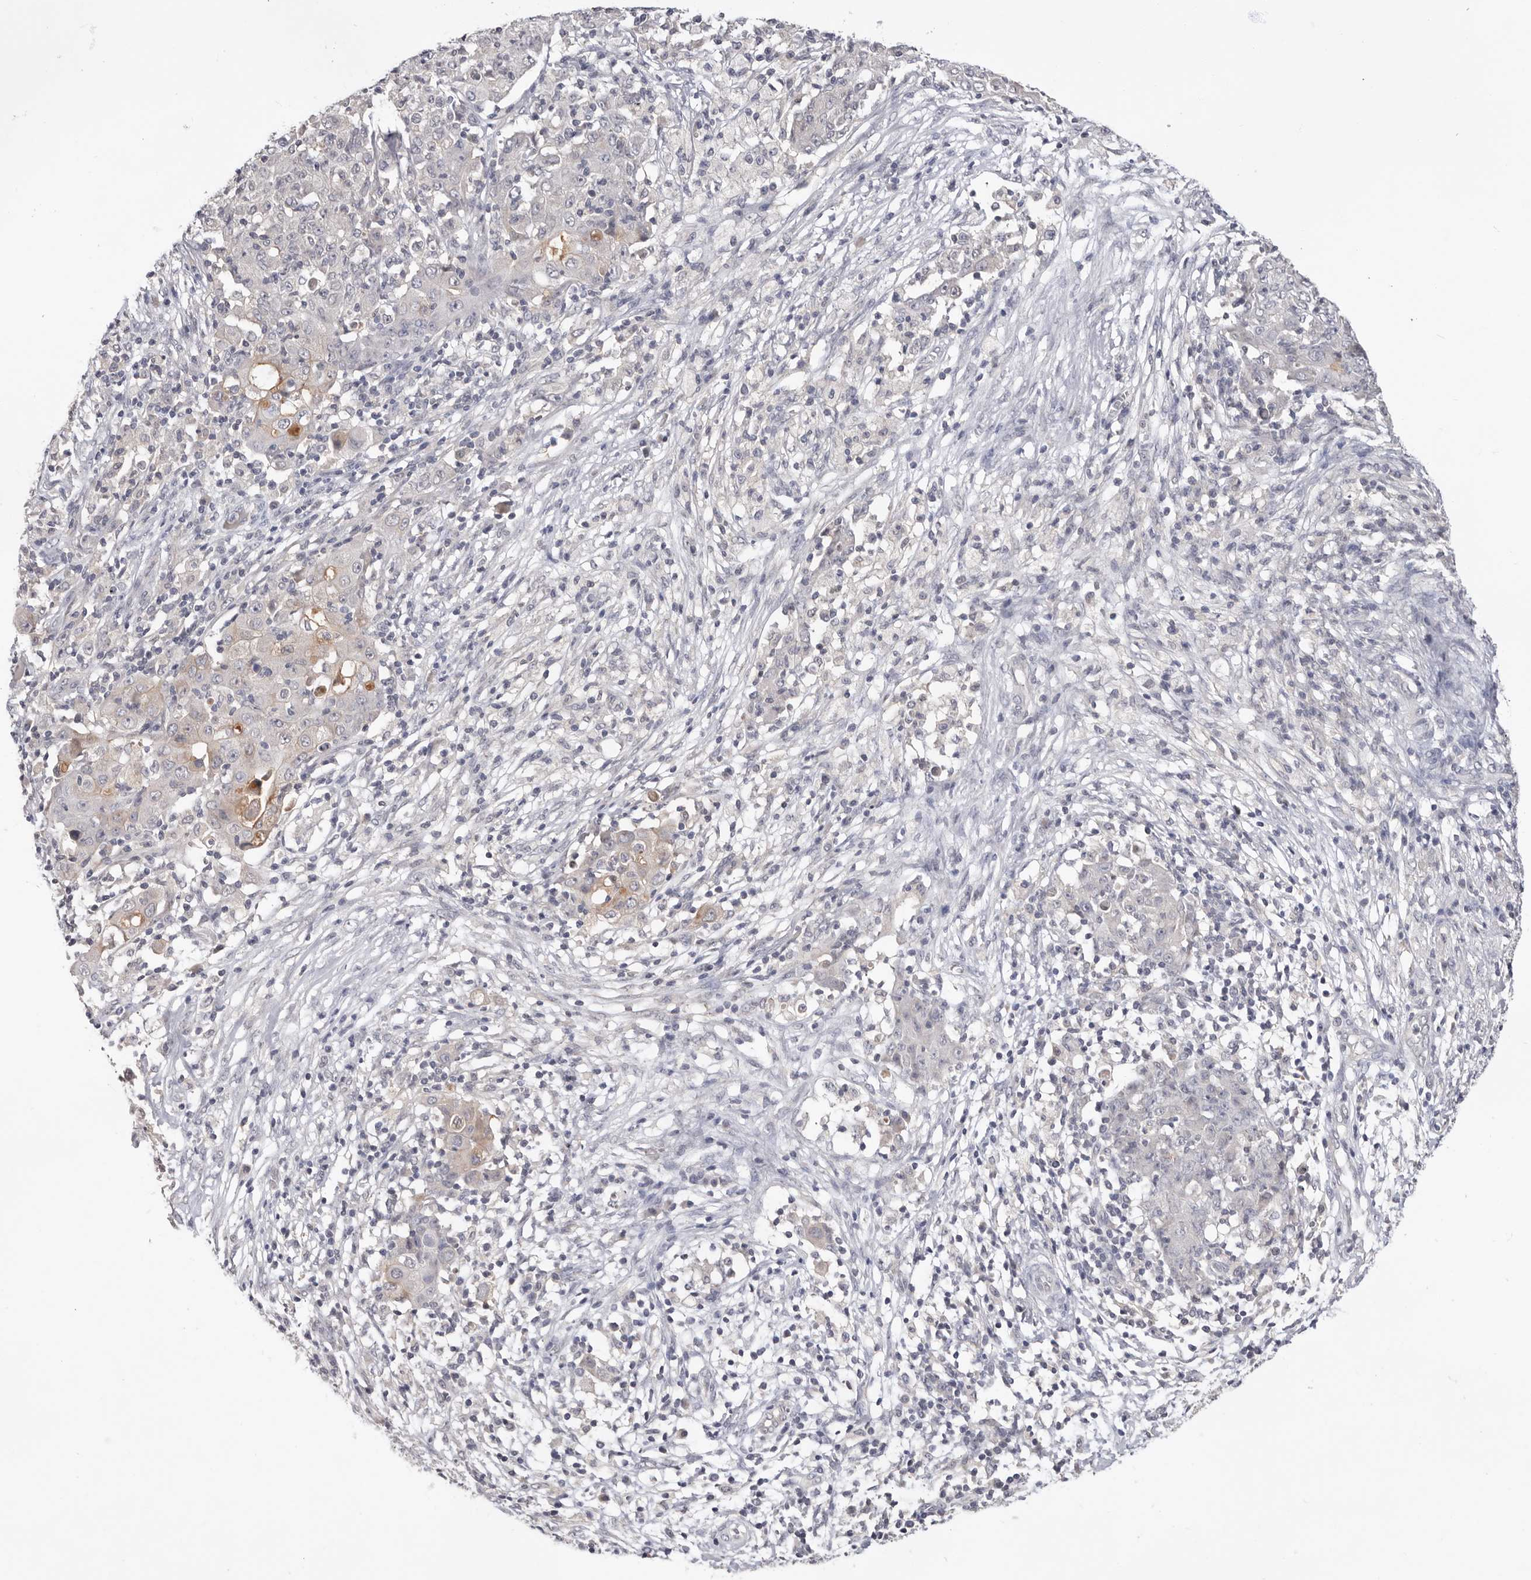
{"staining": {"intensity": "negative", "quantity": "none", "location": "none"}, "tissue": "ovarian cancer", "cell_type": "Tumor cells", "image_type": "cancer", "snomed": [{"axis": "morphology", "description": "Carcinoma, endometroid"}, {"axis": "topography", "description": "Ovary"}], "caption": "Tumor cells are negative for protein expression in human ovarian cancer. (Stains: DAB (3,3'-diaminobenzidine) immunohistochemistry with hematoxylin counter stain, Microscopy: brightfield microscopy at high magnification).", "gene": "DOP1A", "patient": {"sex": "female", "age": 42}}